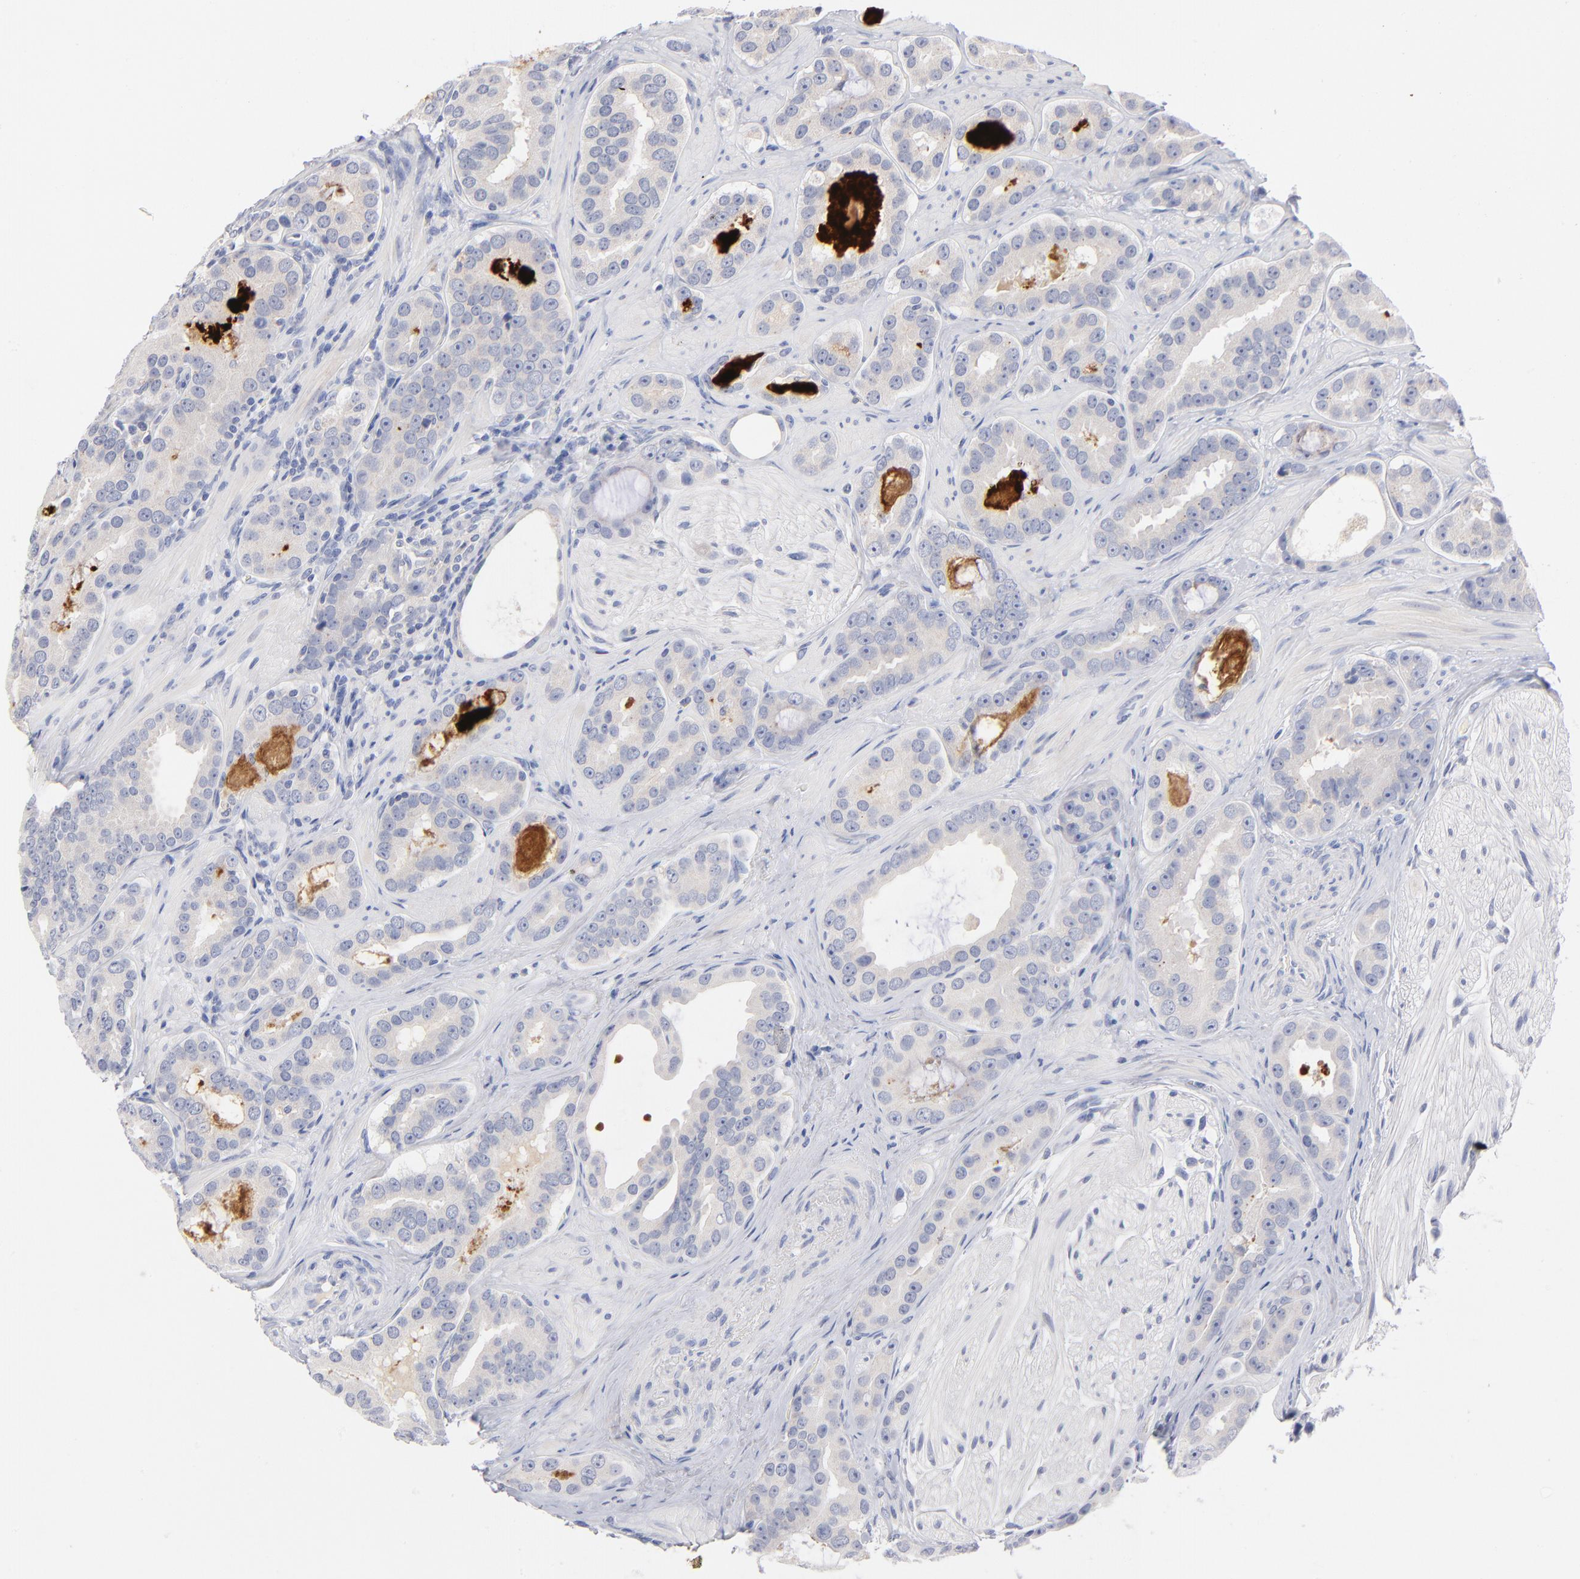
{"staining": {"intensity": "negative", "quantity": "none", "location": "none"}, "tissue": "prostate cancer", "cell_type": "Tumor cells", "image_type": "cancer", "snomed": [{"axis": "morphology", "description": "Adenocarcinoma, Low grade"}, {"axis": "topography", "description": "Prostate"}], "caption": "IHC histopathology image of neoplastic tissue: prostate cancer stained with DAB (3,3'-diaminobenzidine) demonstrates no significant protein staining in tumor cells.", "gene": "F12", "patient": {"sex": "male", "age": 59}}